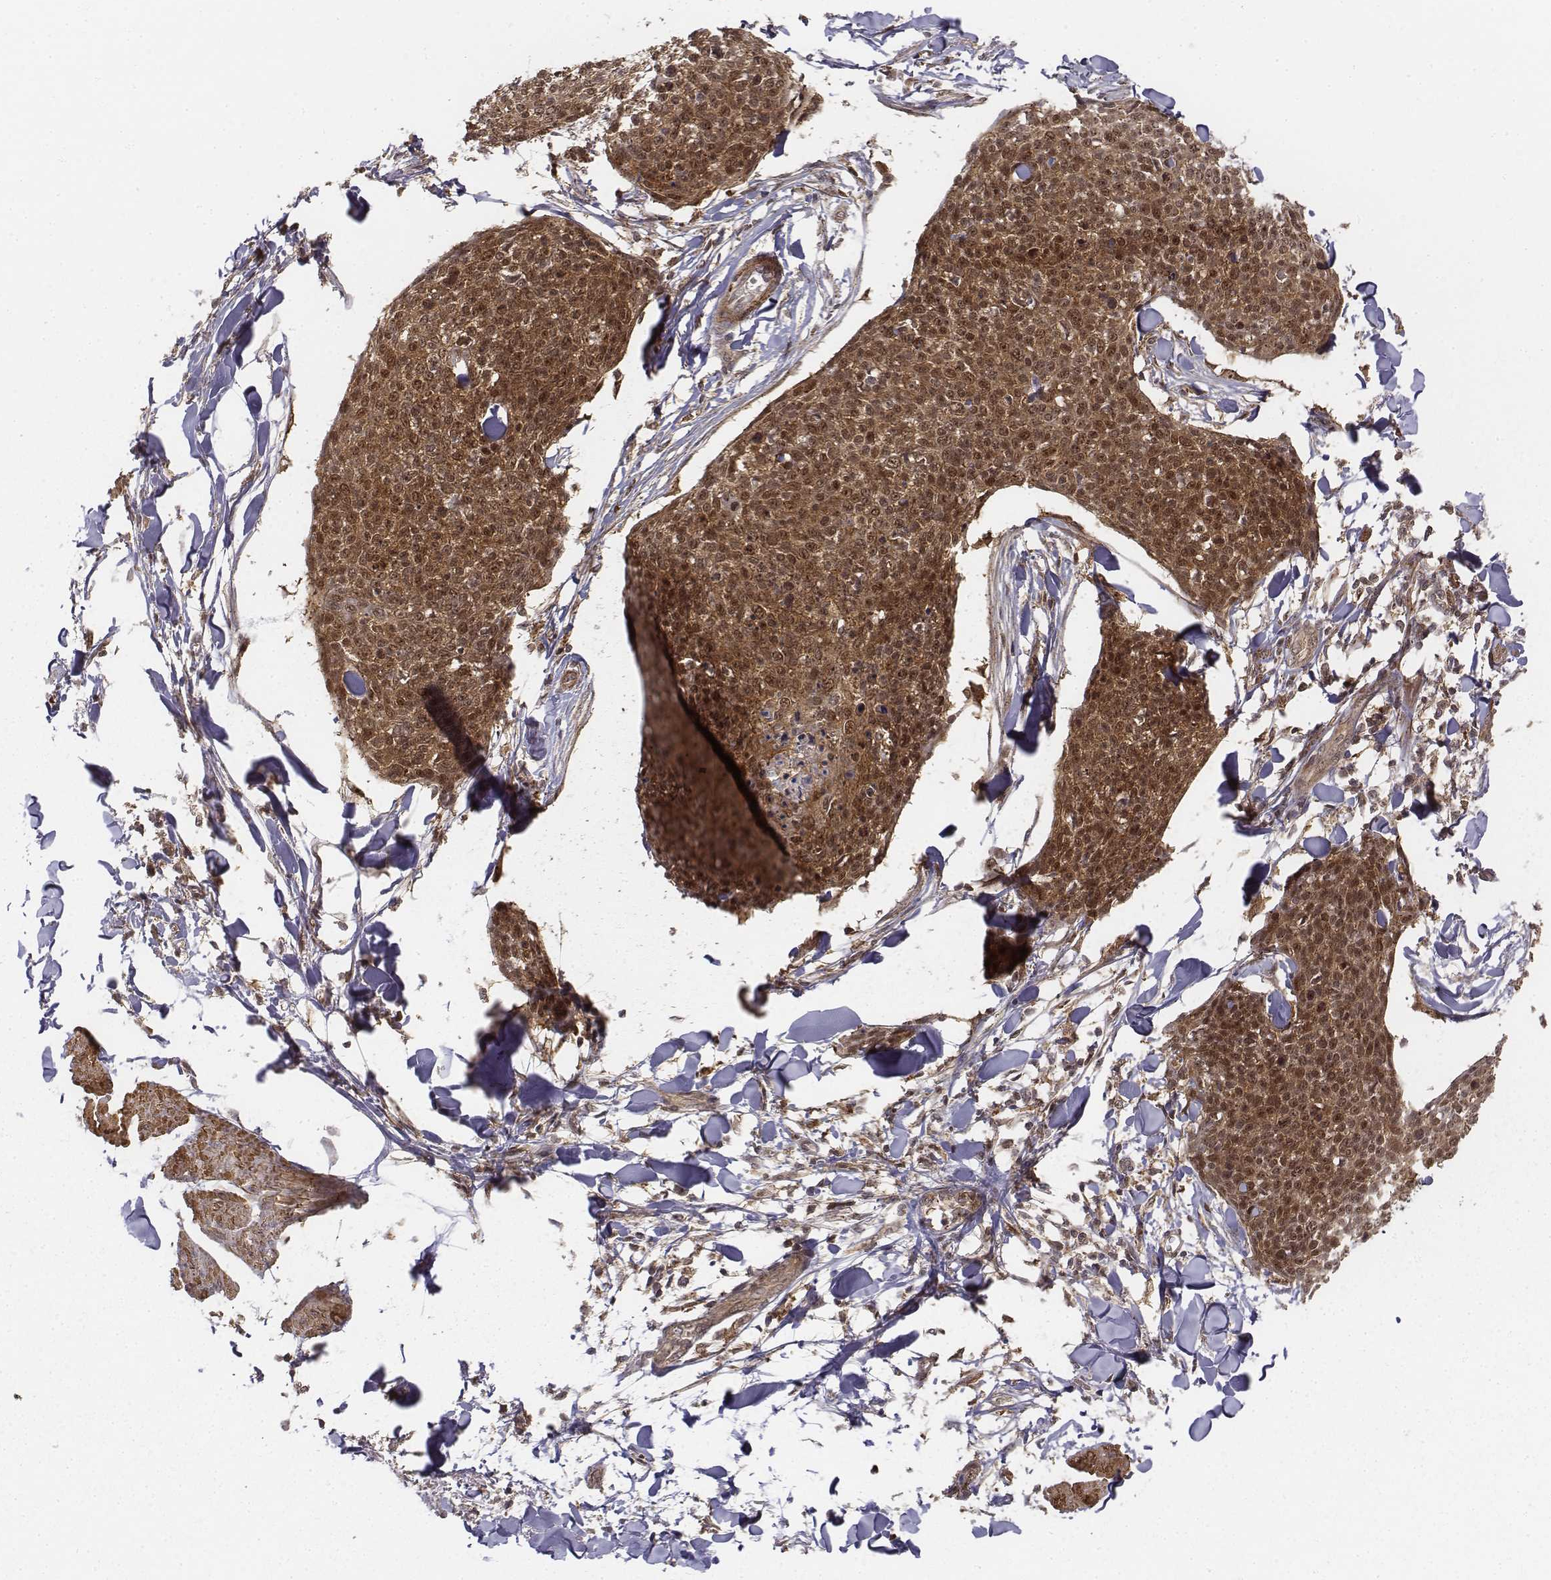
{"staining": {"intensity": "moderate", "quantity": ">75%", "location": "cytoplasmic/membranous,nuclear"}, "tissue": "skin cancer", "cell_type": "Tumor cells", "image_type": "cancer", "snomed": [{"axis": "morphology", "description": "Squamous cell carcinoma, NOS"}, {"axis": "topography", "description": "Skin"}, {"axis": "topography", "description": "Vulva"}], "caption": "A brown stain highlights moderate cytoplasmic/membranous and nuclear positivity of a protein in human skin cancer tumor cells.", "gene": "ZFYVE19", "patient": {"sex": "female", "age": 75}}